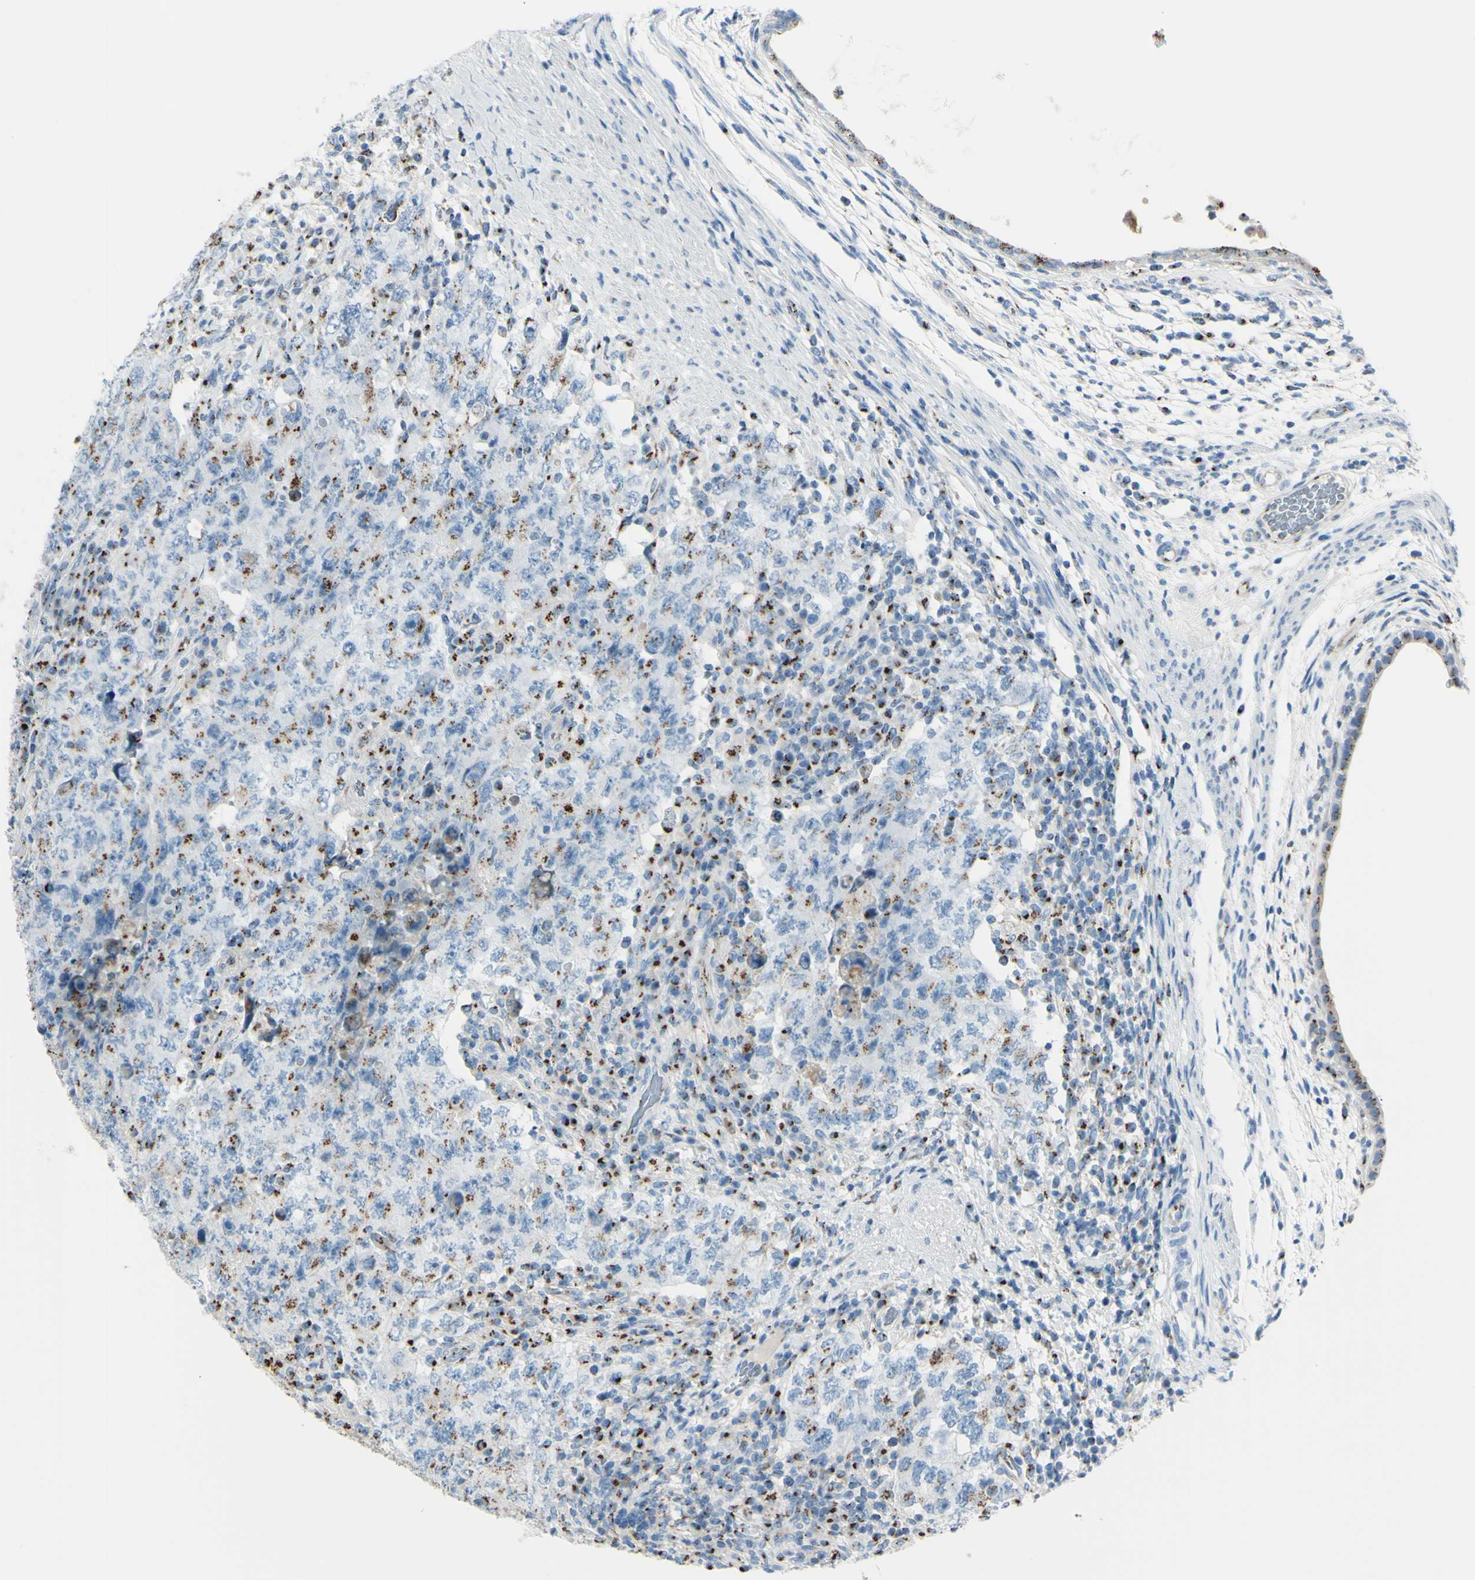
{"staining": {"intensity": "moderate", "quantity": "<25%", "location": "cytoplasmic/membranous"}, "tissue": "testis cancer", "cell_type": "Tumor cells", "image_type": "cancer", "snomed": [{"axis": "morphology", "description": "Carcinoma, Embryonal, NOS"}, {"axis": "topography", "description": "Testis"}], "caption": "Moderate cytoplasmic/membranous protein positivity is identified in about <25% of tumor cells in testis cancer. Immunohistochemistry (ihc) stains the protein in brown and the nuclei are stained blue.", "gene": "B4GALT1", "patient": {"sex": "male", "age": 26}}